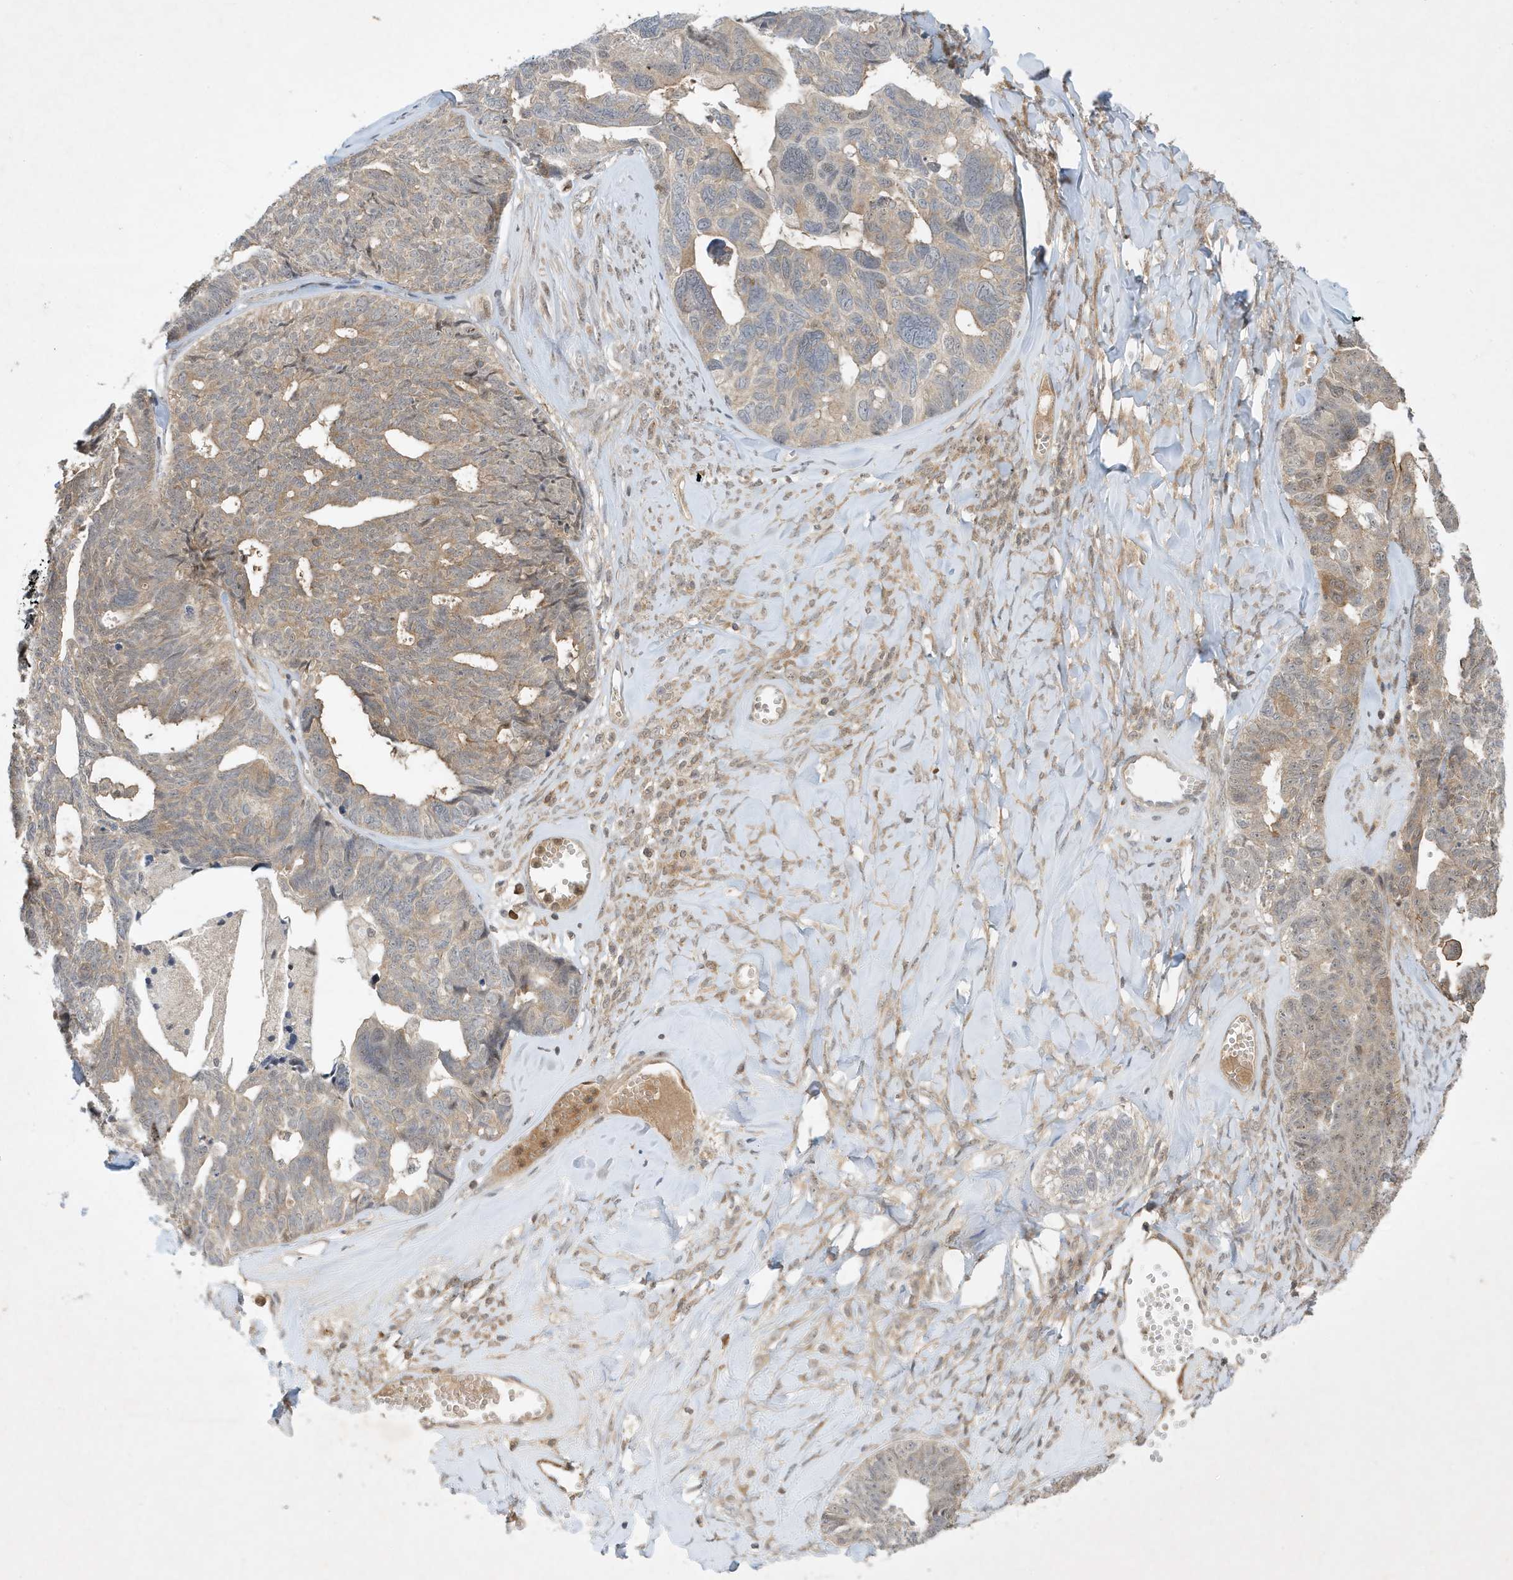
{"staining": {"intensity": "weak", "quantity": "<25%", "location": "cytoplasmic/membranous"}, "tissue": "ovarian cancer", "cell_type": "Tumor cells", "image_type": "cancer", "snomed": [{"axis": "morphology", "description": "Cystadenocarcinoma, serous, NOS"}, {"axis": "topography", "description": "Ovary"}], "caption": "Human ovarian cancer (serous cystadenocarcinoma) stained for a protein using immunohistochemistry (IHC) demonstrates no expression in tumor cells.", "gene": "MAST3", "patient": {"sex": "female", "age": 79}}